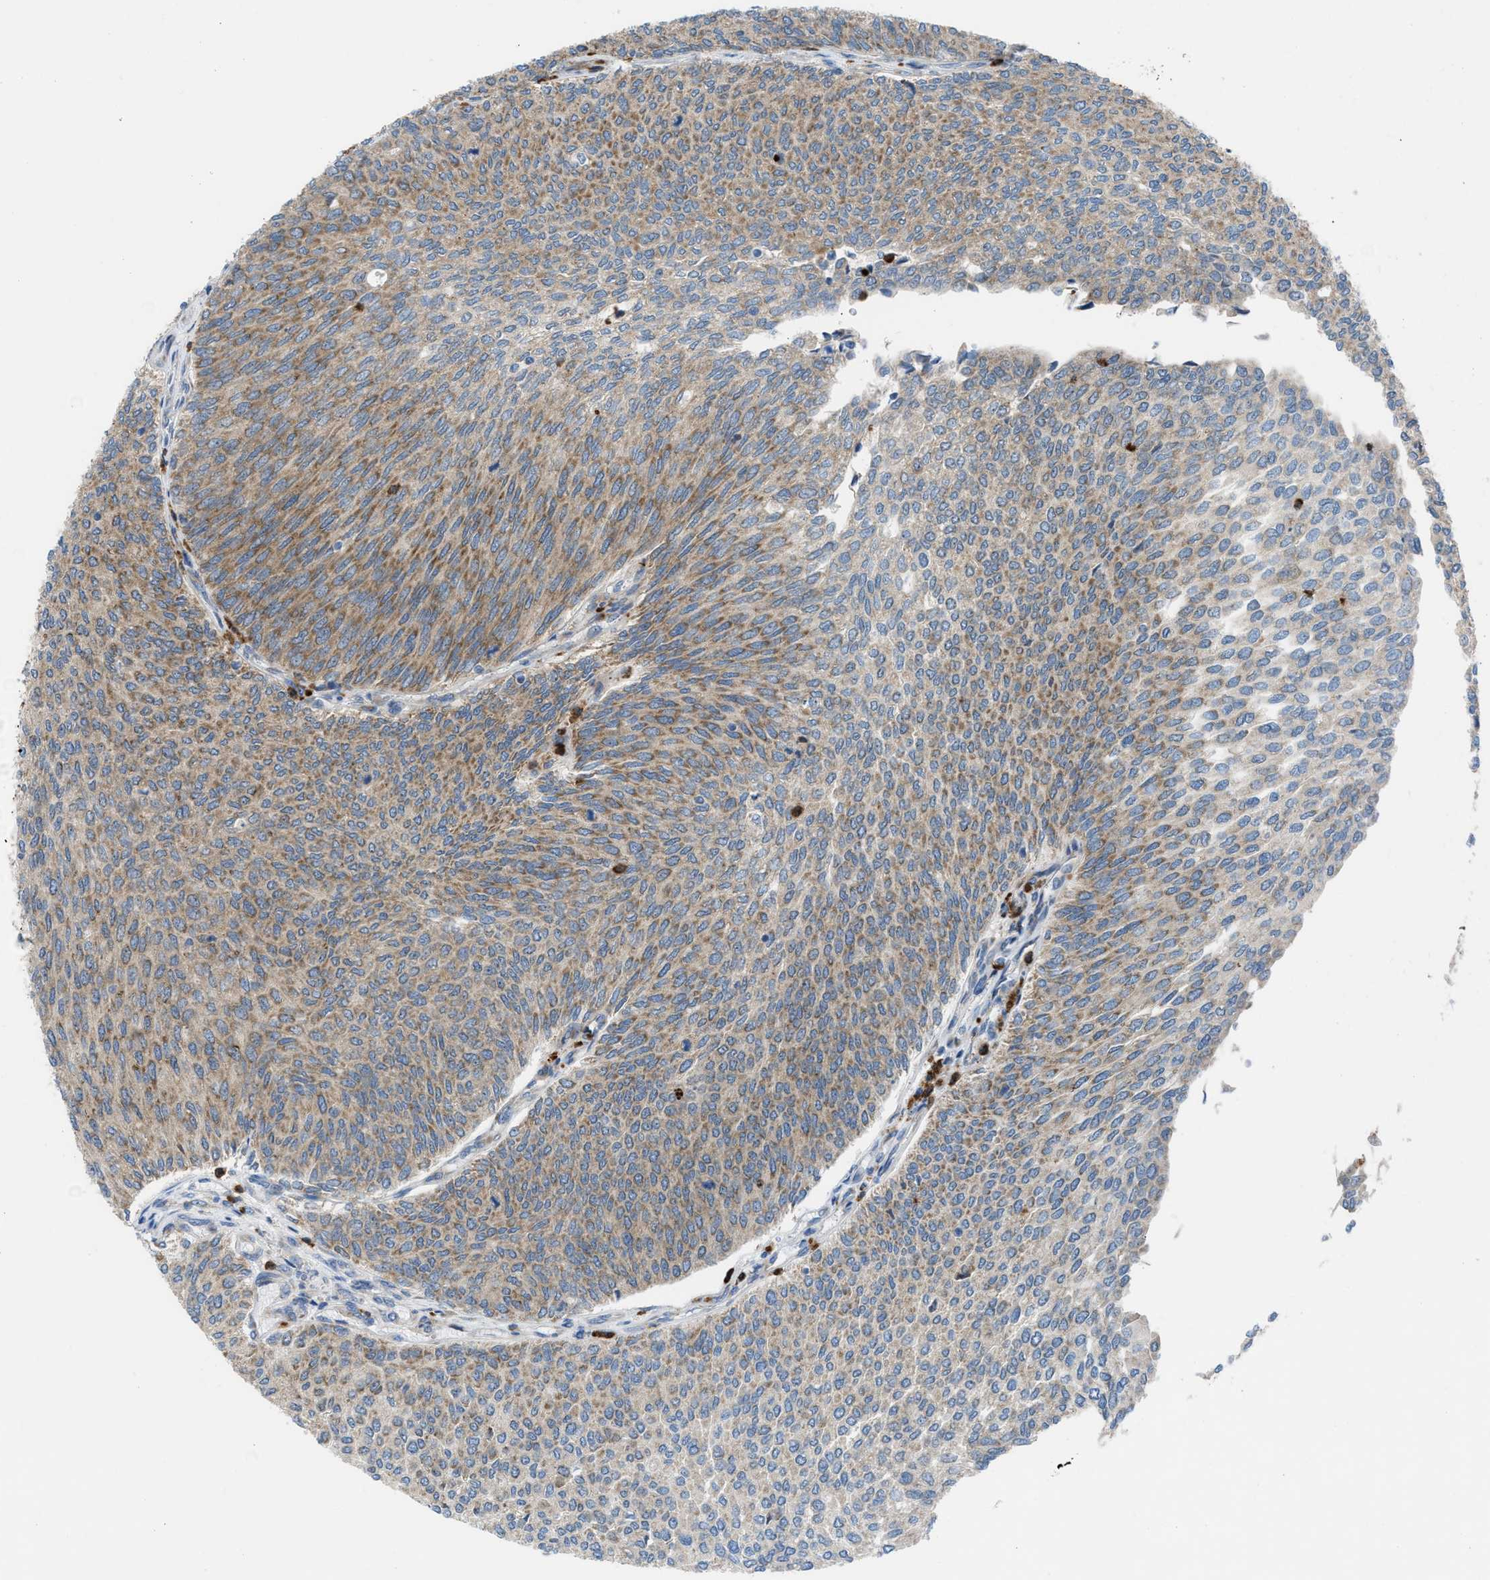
{"staining": {"intensity": "moderate", "quantity": ">75%", "location": "cytoplasmic/membranous"}, "tissue": "urothelial cancer", "cell_type": "Tumor cells", "image_type": "cancer", "snomed": [{"axis": "morphology", "description": "Urothelial carcinoma, Low grade"}, {"axis": "topography", "description": "Urinary bladder"}], "caption": "Immunohistochemical staining of human low-grade urothelial carcinoma shows medium levels of moderate cytoplasmic/membranous expression in about >75% of tumor cells.", "gene": "TPH1", "patient": {"sex": "female", "age": 79}}